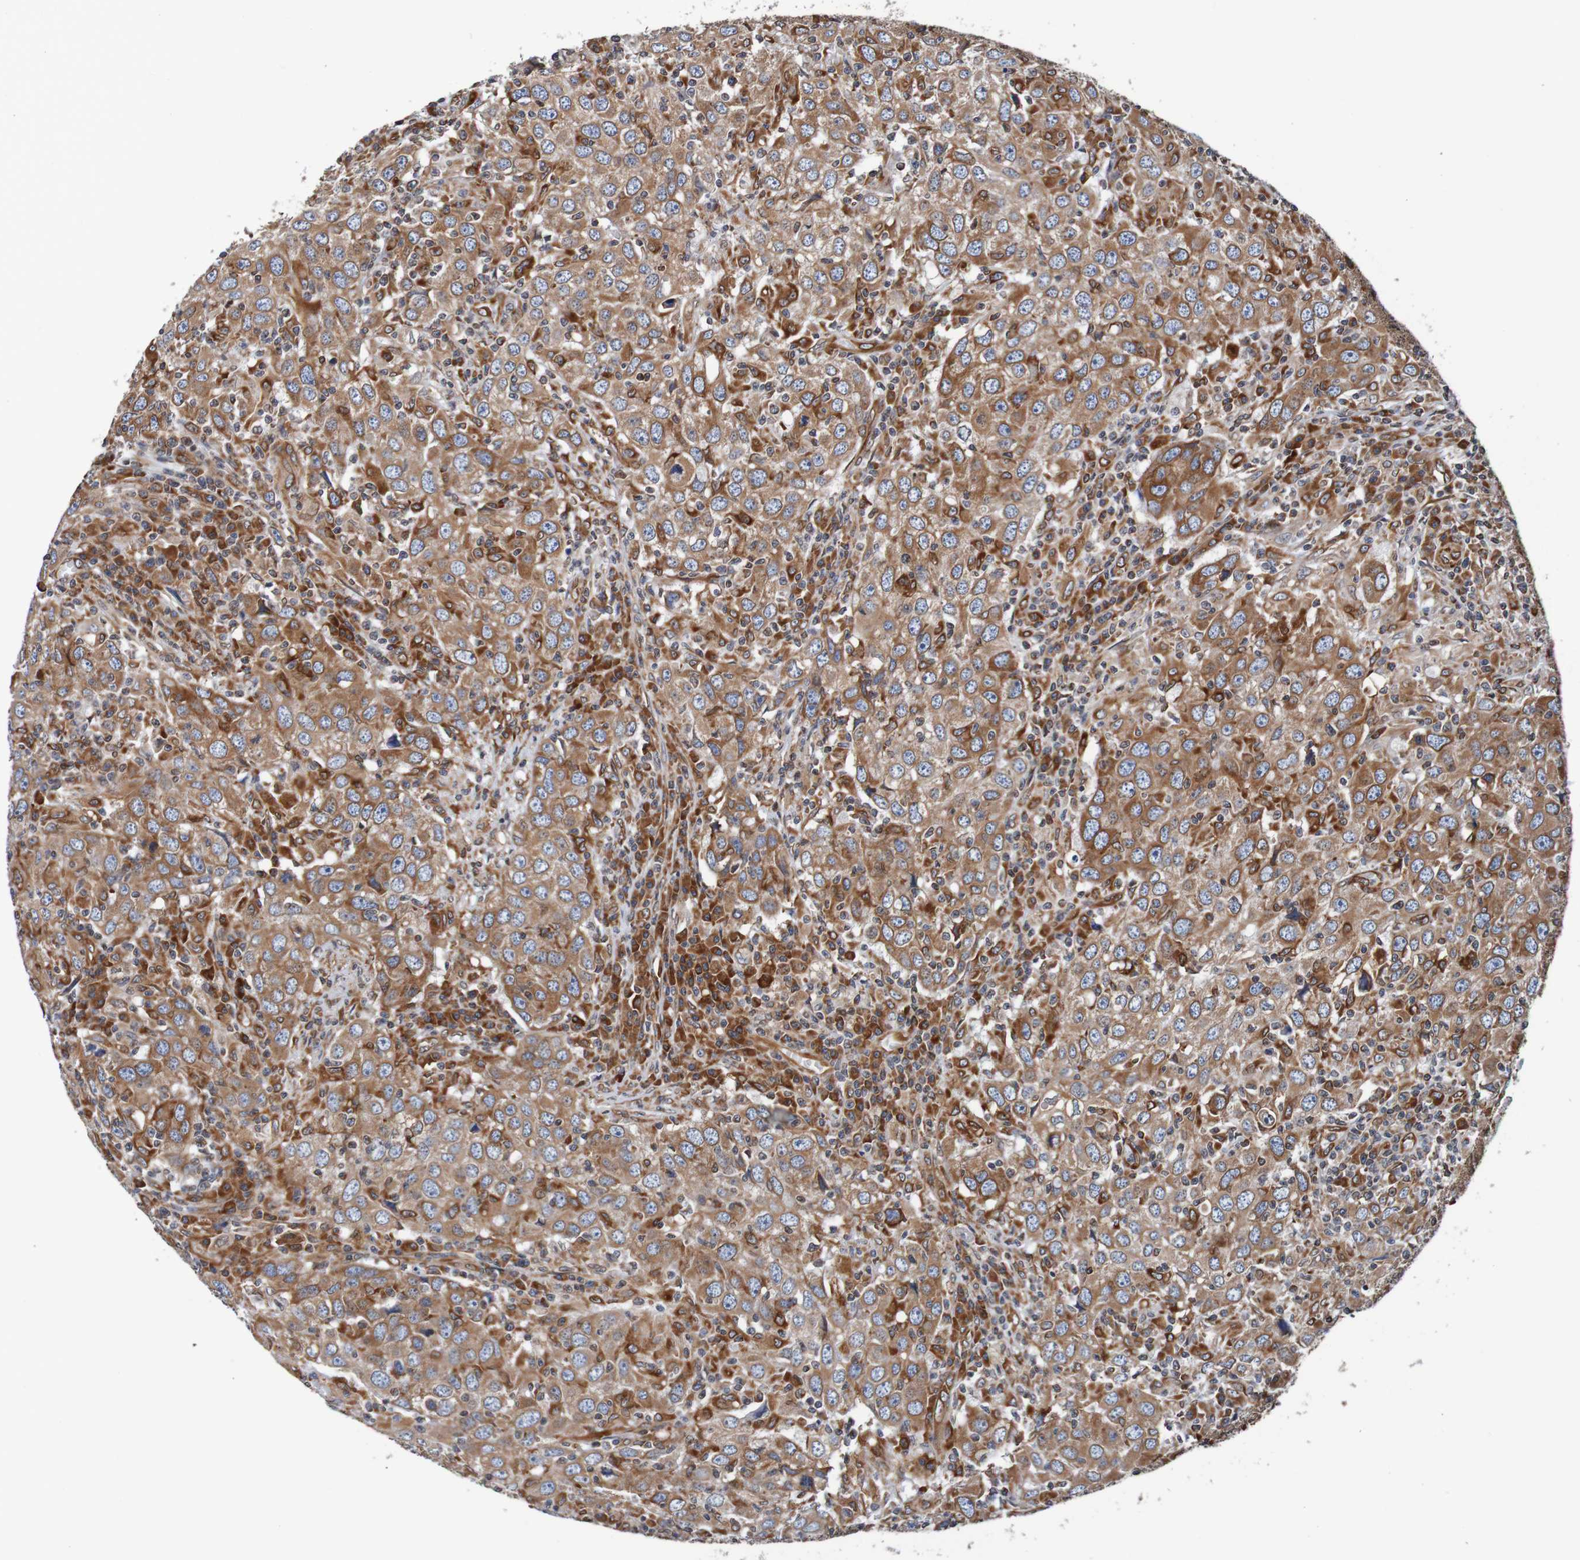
{"staining": {"intensity": "strong", "quantity": ">75%", "location": "cytoplasmic/membranous,nuclear"}, "tissue": "head and neck cancer", "cell_type": "Tumor cells", "image_type": "cancer", "snomed": [{"axis": "morphology", "description": "Adenocarcinoma, NOS"}, {"axis": "topography", "description": "Salivary gland"}, {"axis": "topography", "description": "Head-Neck"}], "caption": "Immunohistochemical staining of head and neck cancer displays high levels of strong cytoplasmic/membranous and nuclear staining in about >75% of tumor cells.", "gene": "TMEM109", "patient": {"sex": "female", "age": 65}}